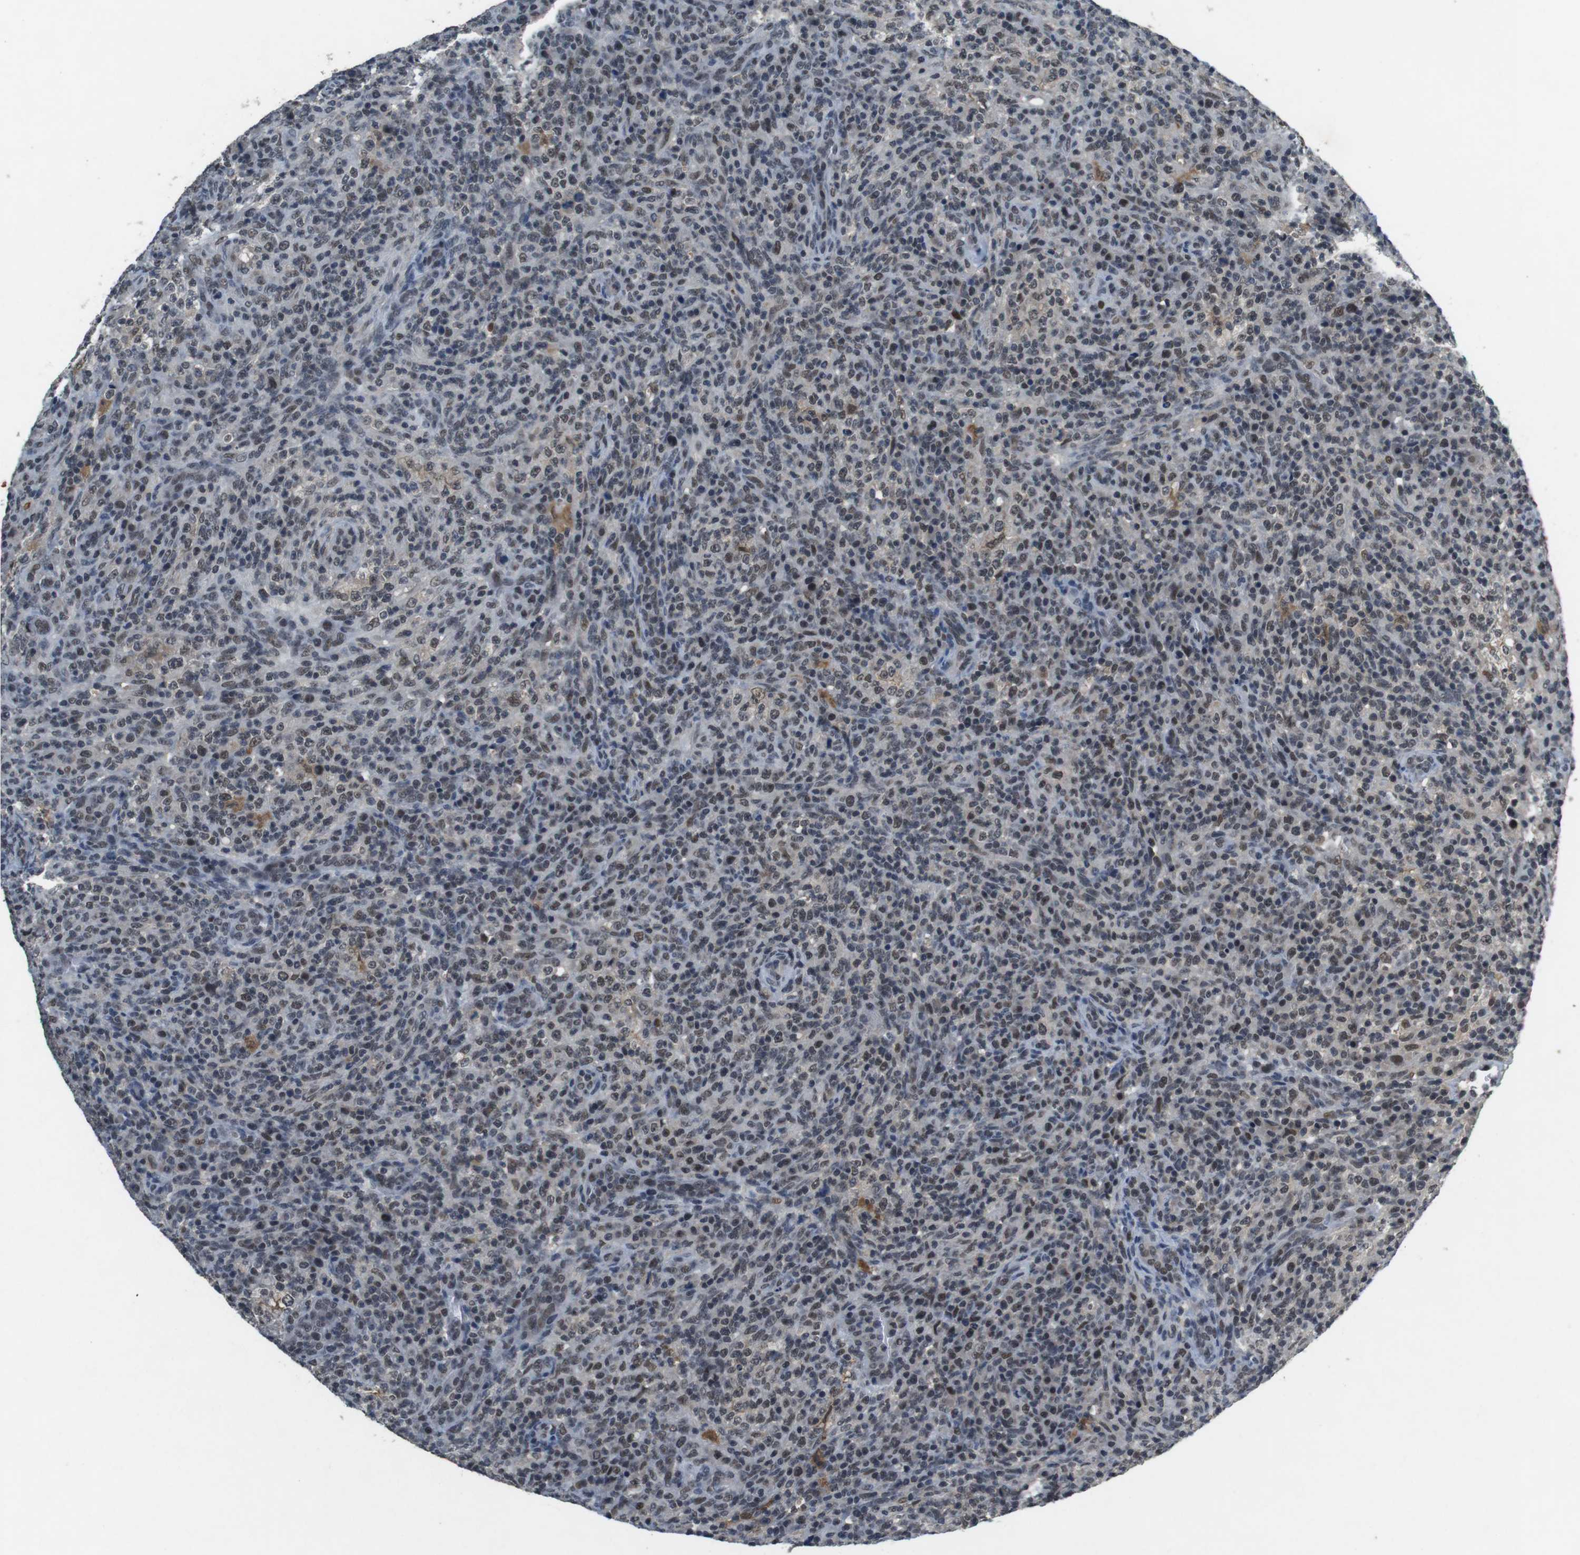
{"staining": {"intensity": "weak", "quantity": "25%-75%", "location": "nuclear"}, "tissue": "lymphoma", "cell_type": "Tumor cells", "image_type": "cancer", "snomed": [{"axis": "morphology", "description": "Malignant lymphoma, non-Hodgkin's type, High grade"}, {"axis": "topography", "description": "Lymph node"}], "caption": "Immunohistochemical staining of human lymphoma exhibits low levels of weak nuclear protein expression in about 25%-75% of tumor cells.", "gene": "USP7", "patient": {"sex": "female", "age": 76}}